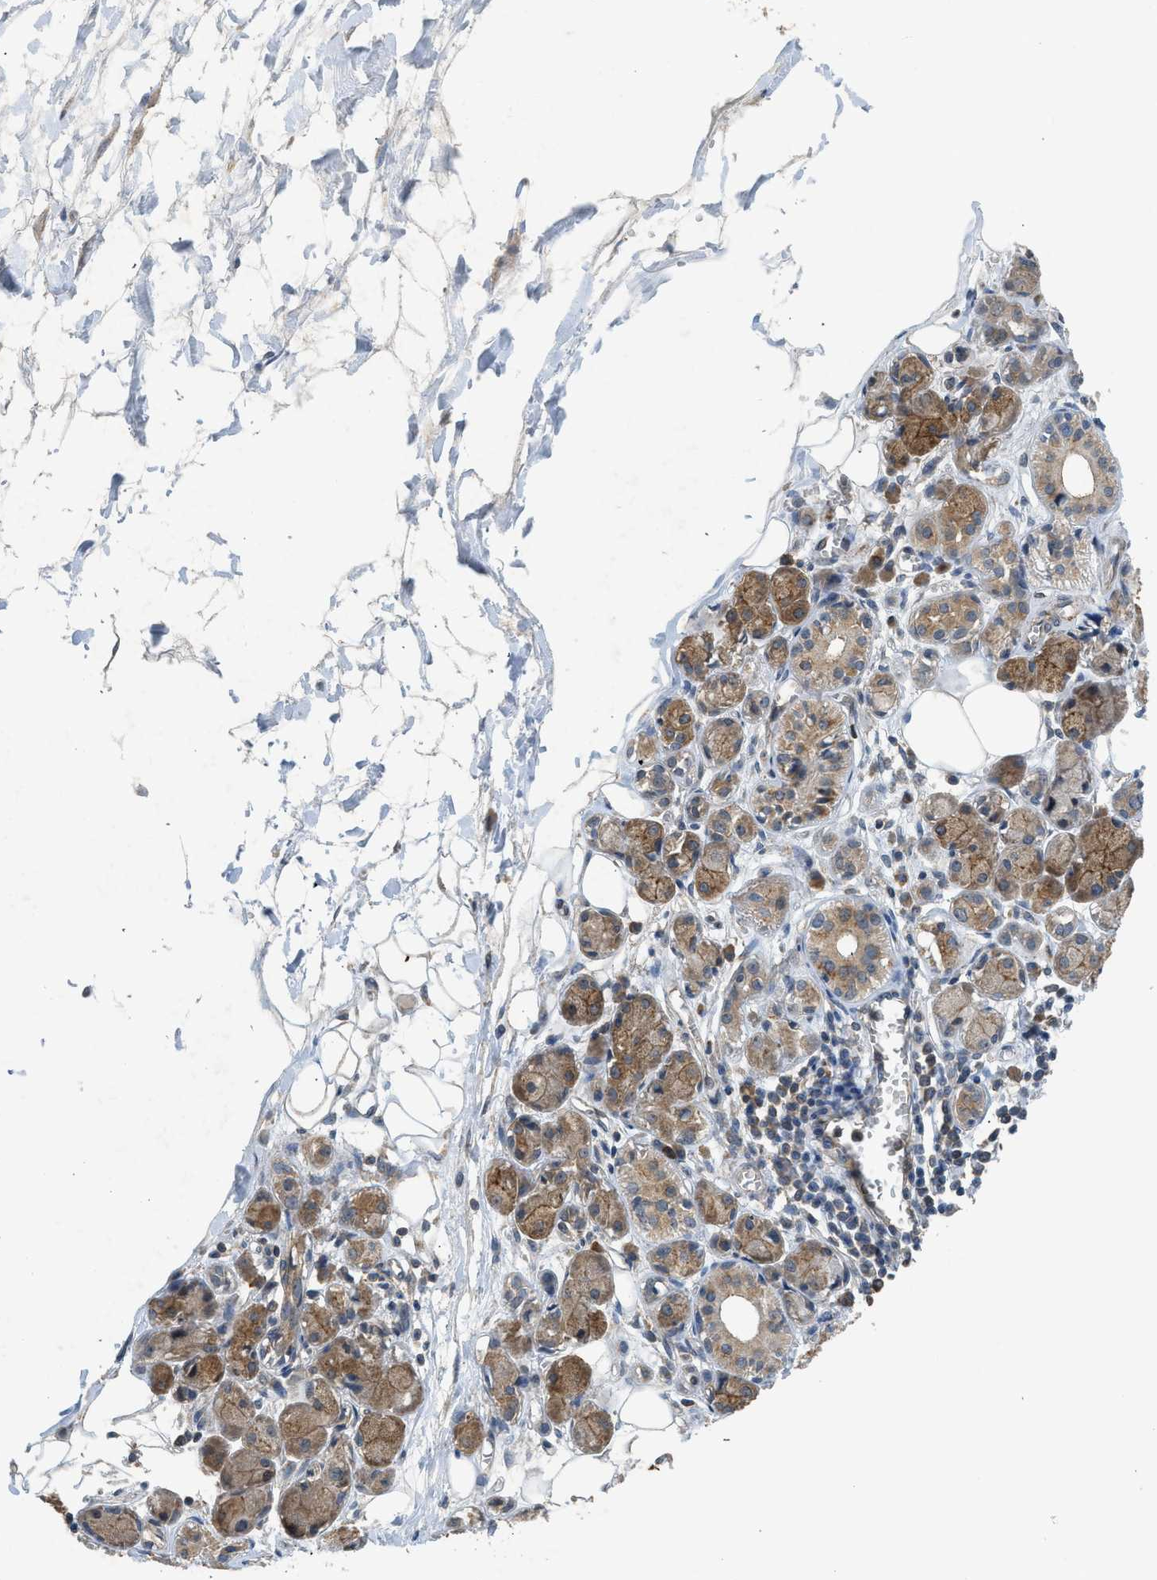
{"staining": {"intensity": "moderate", "quantity": ">75%", "location": "cytoplasmic/membranous"}, "tissue": "adipose tissue", "cell_type": "Adipocytes", "image_type": "normal", "snomed": [{"axis": "morphology", "description": "Normal tissue, NOS"}, {"axis": "morphology", "description": "Inflammation, NOS"}, {"axis": "topography", "description": "Vascular tissue"}, {"axis": "topography", "description": "Salivary gland"}], "caption": "IHC photomicrograph of unremarkable adipose tissue stained for a protein (brown), which reveals medium levels of moderate cytoplasmic/membranous expression in about >75% of adipocytes.", "gene": "HIP1R", "patient": {"sex": "female", "age": 75}}